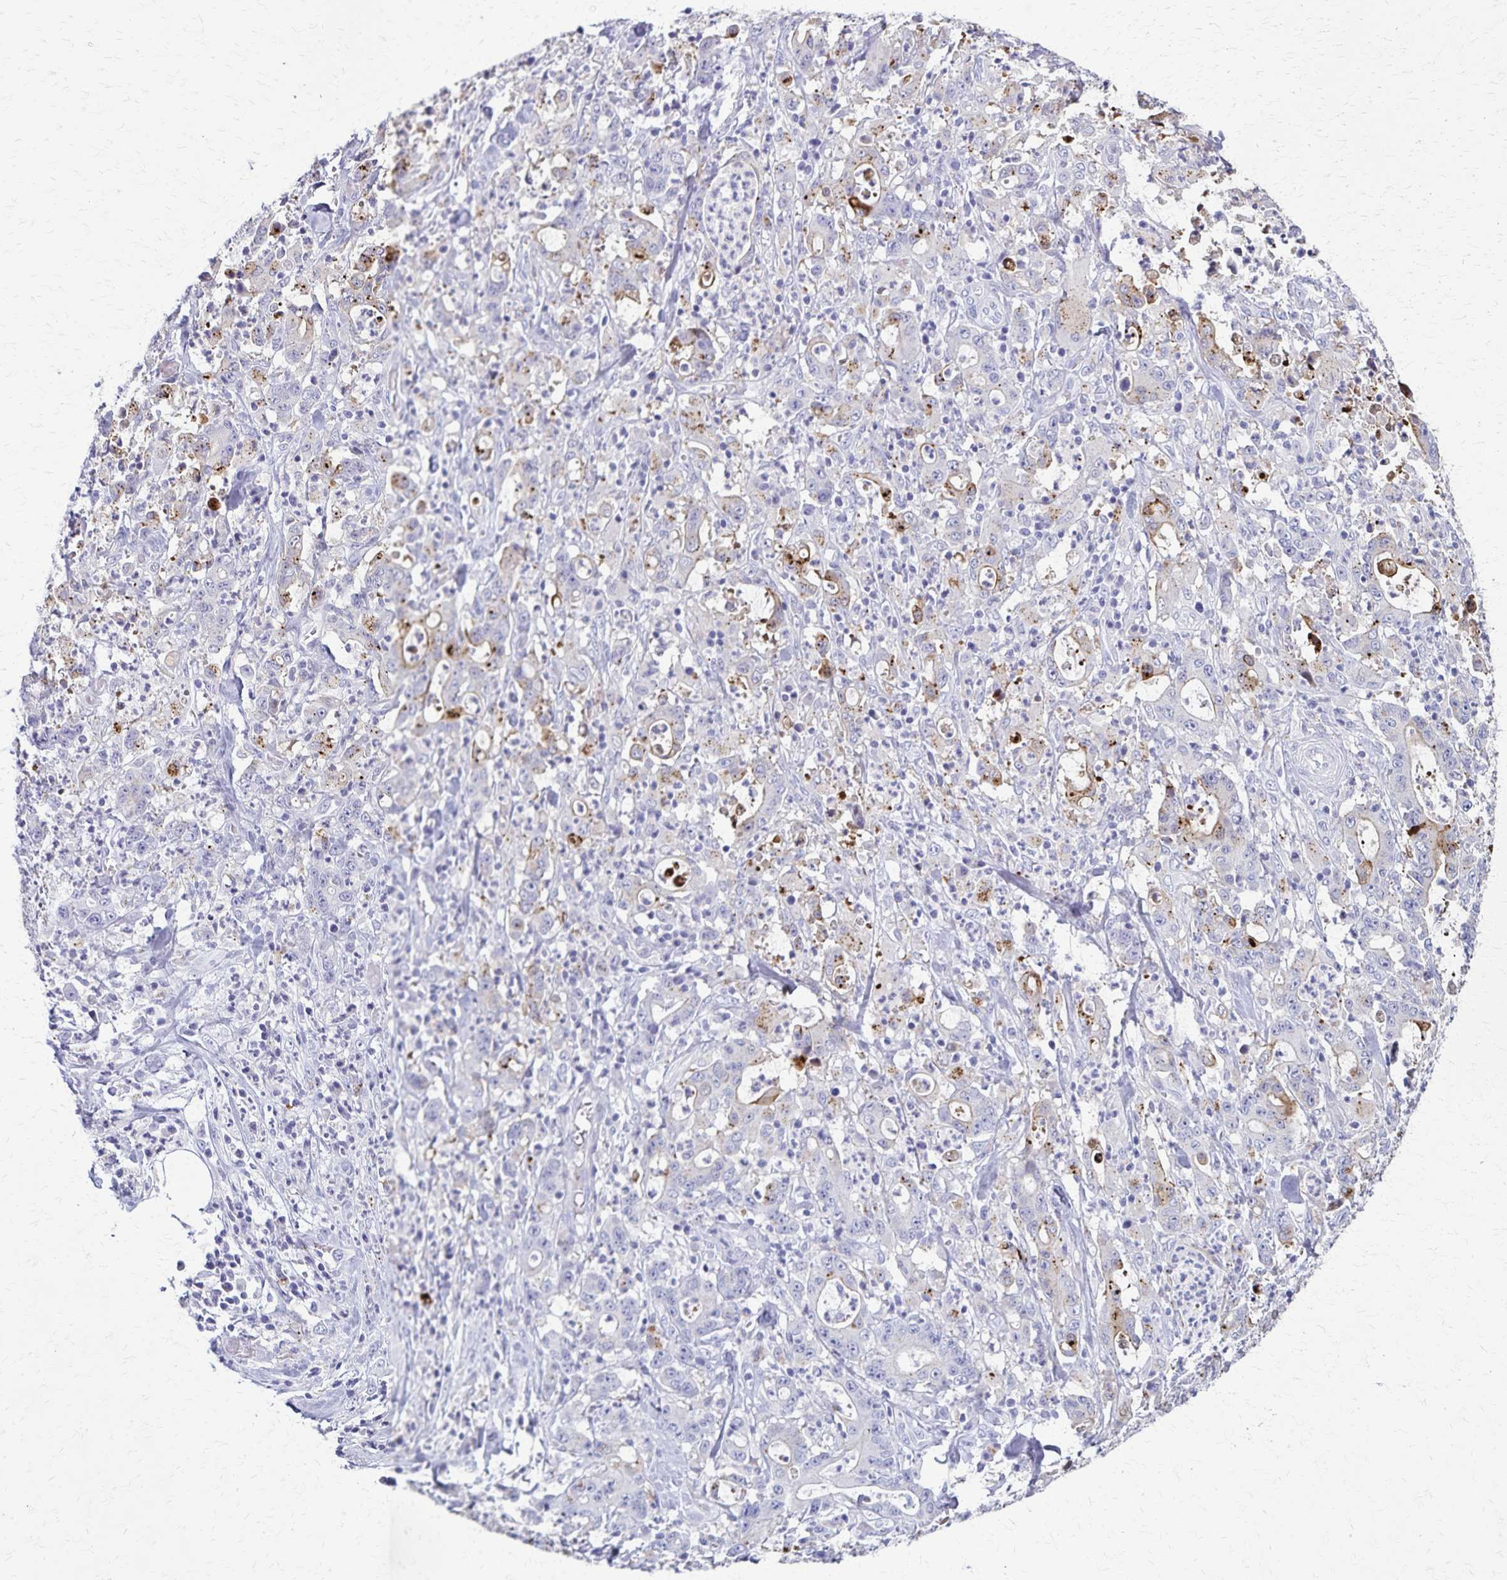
{"staining": {"intensity": "moderate", "quantity": "<25%", "location": "cytoplasmic/membranous"}, "tissue": "stomach cancer", "cell_type": "Tumor cells", "image_type": "cancer", "snomed": [{"axis": "morphology", "description": "Adenocarcinoma, NOS"}, {"axis": "topography", "description": "Stomach, upper"}], "caption": "Protein expression analysis of stomach cancer (adenocarcinoma) displays moderate cytoplasmic/membranous staining in about <25% of tumor cells.", "gene": "TMEM60", "patient": {"sex": "male", "age": 68}}